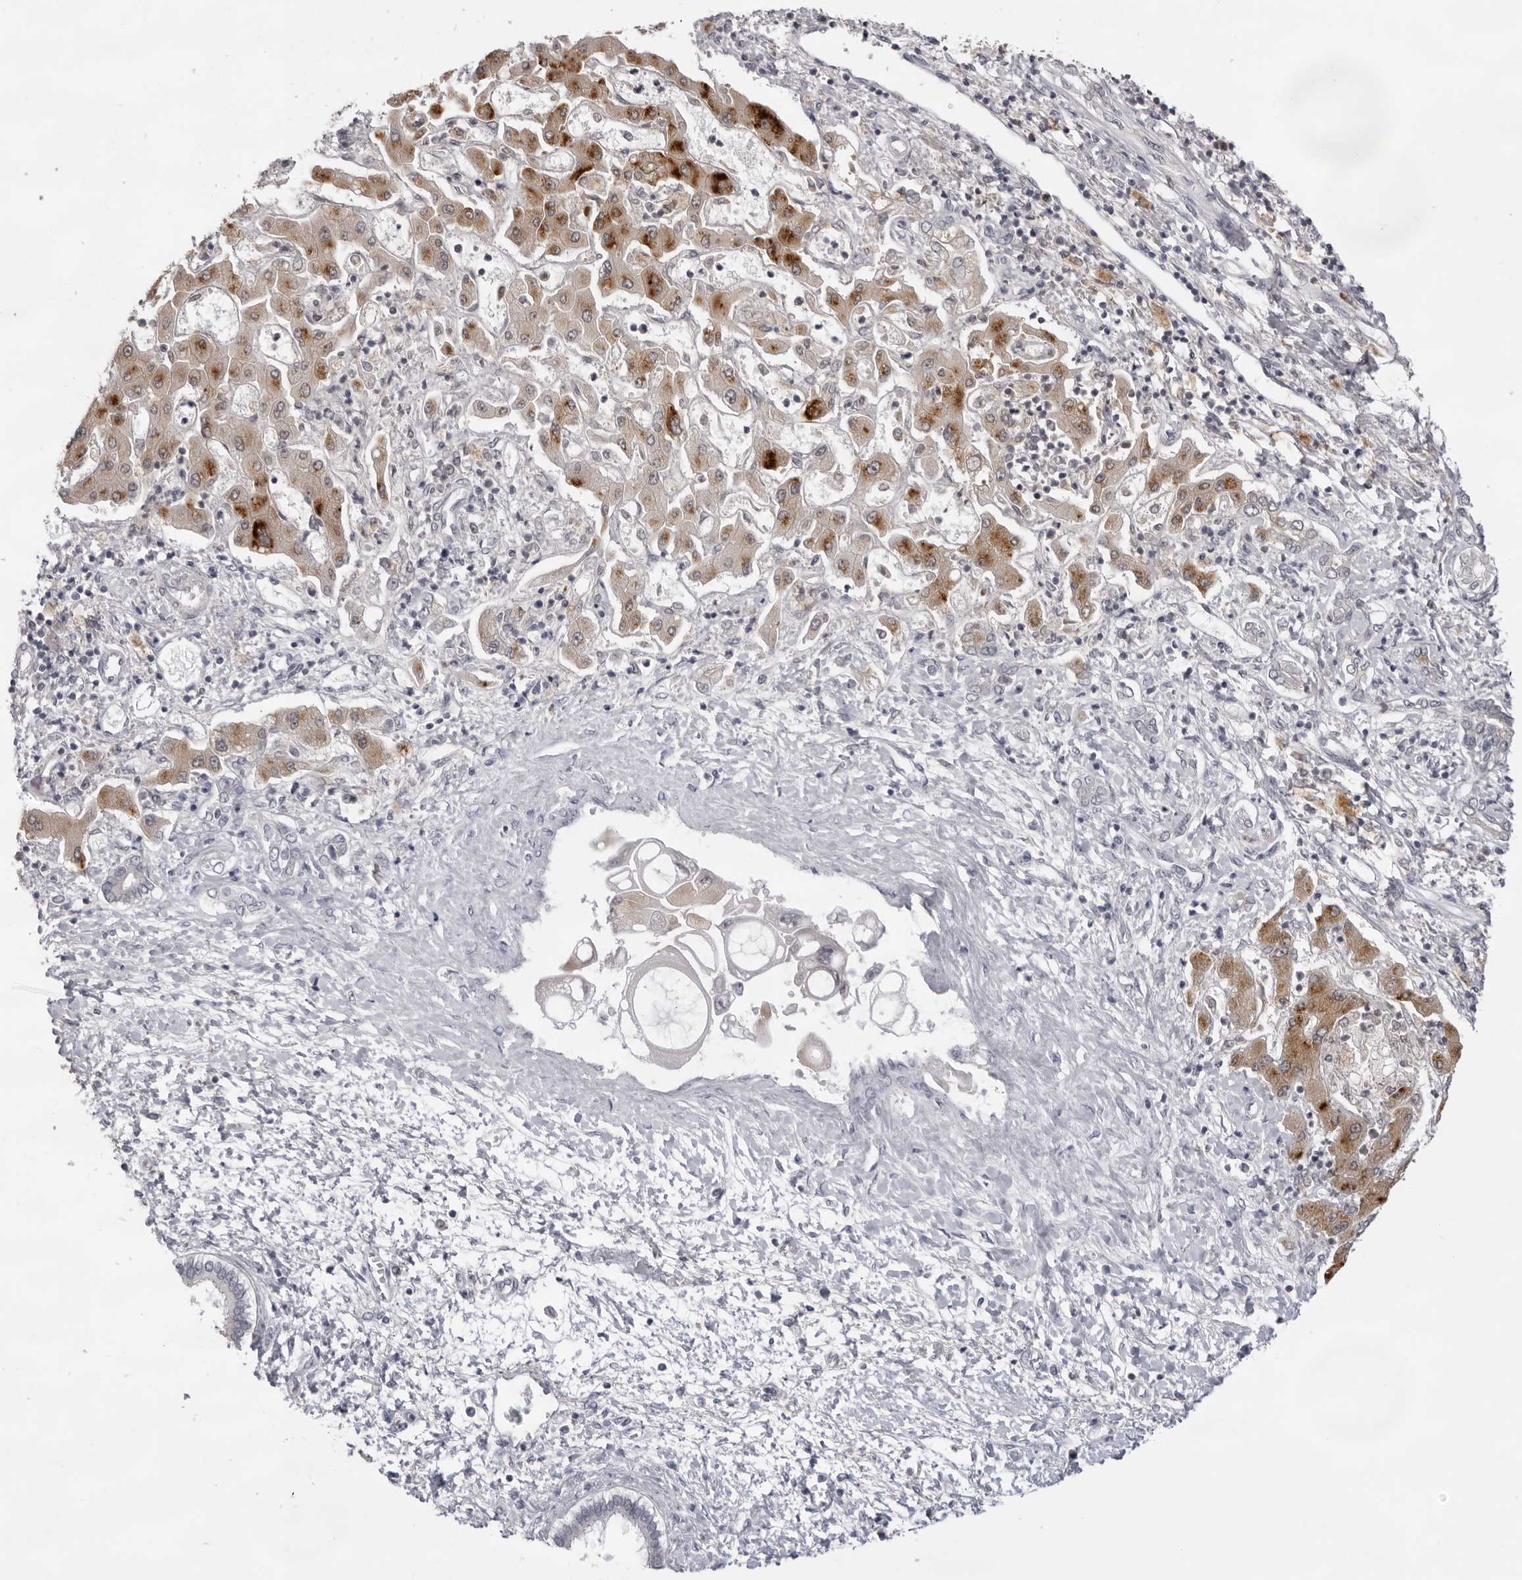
{"staining": {"intensity": "moderate", "quantity": ">75%", "location": "cytoplasmic/membranous"}, "tissue": "liver cancer", "cell_type": "Tumor cells", "image_type": "cancer", "snomed": [{"axis": "morphology", "description": "Cholangiocarcinoma"}, {"axis": "topography", "description": "Liver"}], "caption": "IHC (DAB) staining of cholangiocarcinoma (liver) shows moderate cytoplasmic/membranous protein expression in approximately >75% of tumor cells. (DAB (3,3'-diaminobenzidine) = brown stain, brightfield microscopy at high magnification).", "gene": "ACP6", "patient": {"sex": "male", "age": 50}}